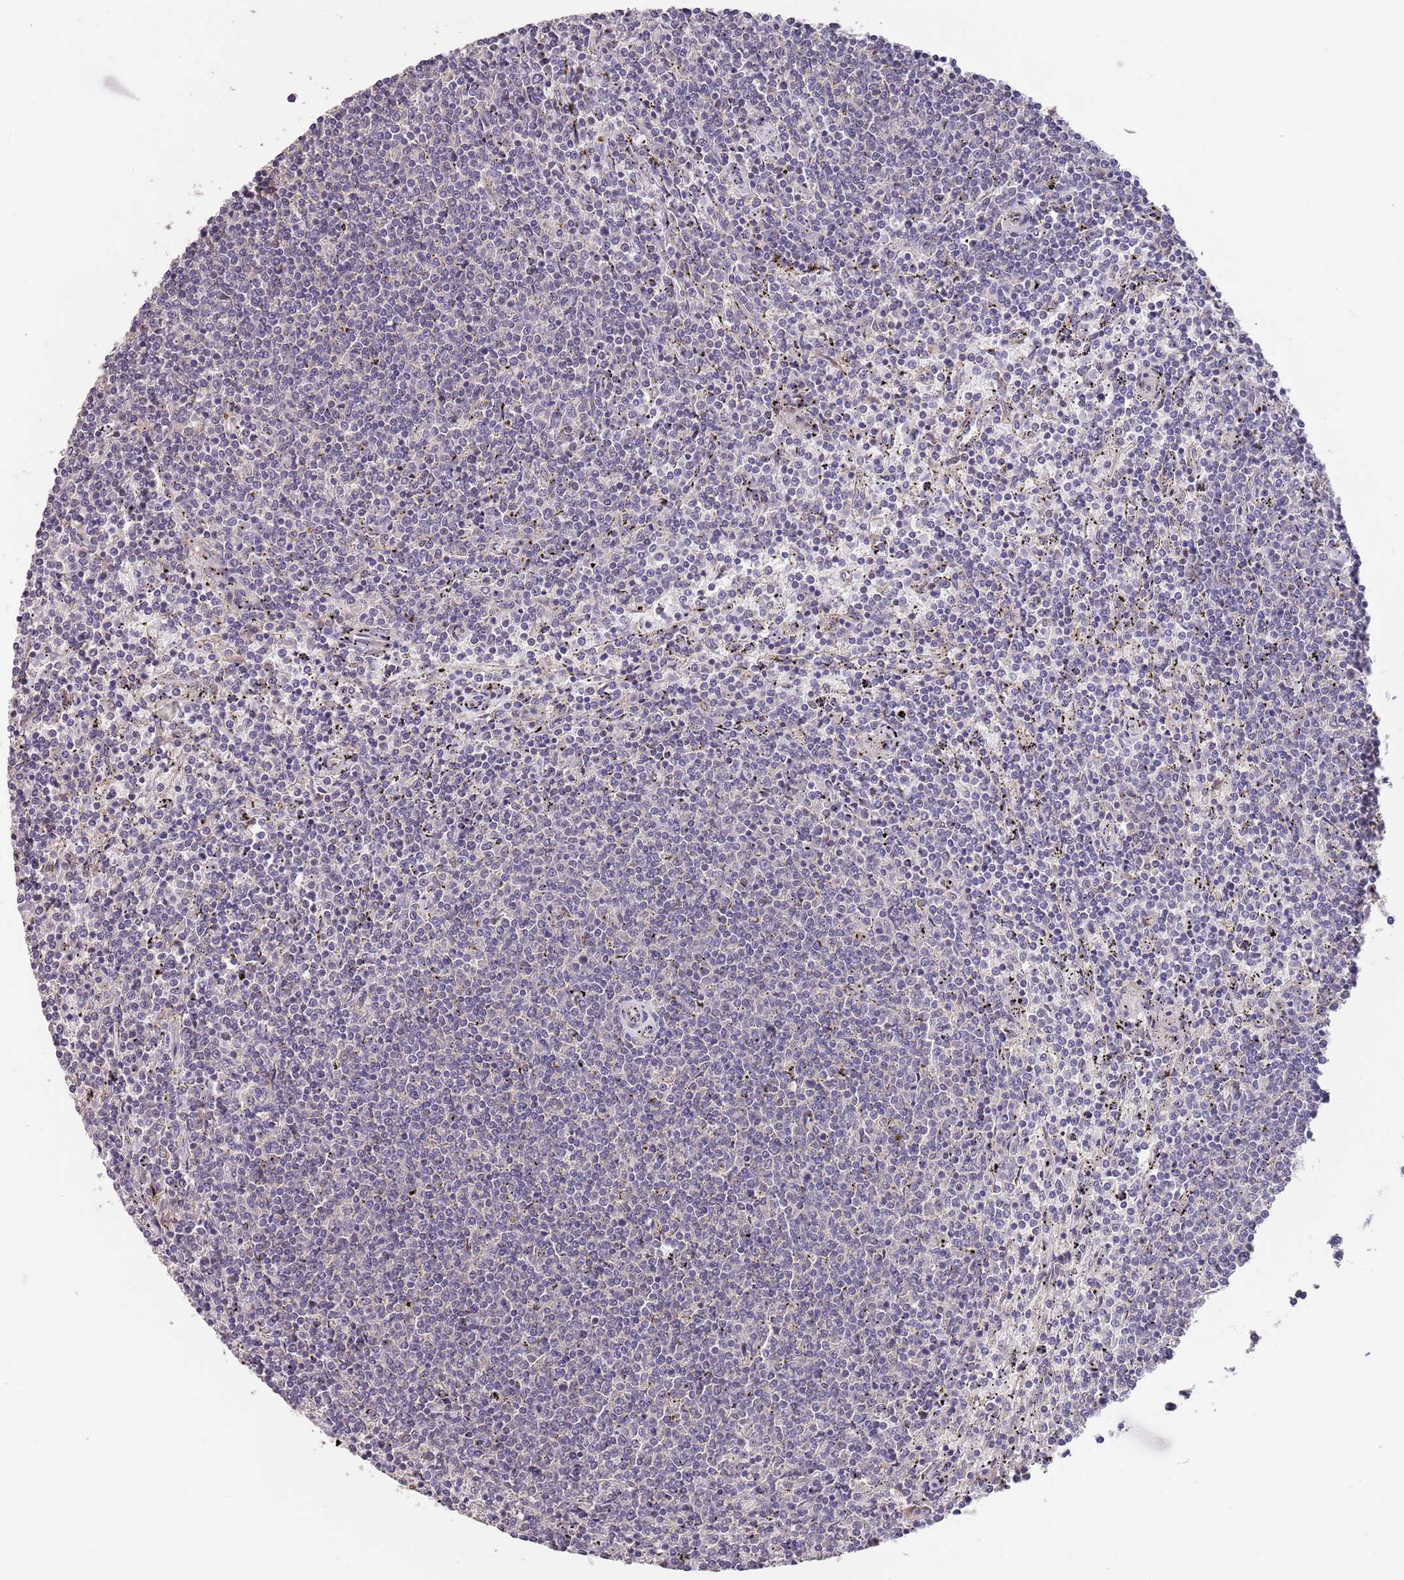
{"staining": {"intensity": "negative", "quantity": "none", "location": "none"}, "tissue": "lymphoma", "cell_type": "Tumor cells", "image_type": "cancer", "snomed": [{"axis": "morphology", "description": "Malignant lymphoma, non-Hodgkin's type, Low grade"}, {"axis": "topography", "description": "Spleen"}], "caption": "This is a histopathology image of immunohistochemistry staining of low-grade malignant lymphoma, non-Hodgkin's type, which shows no positivity in tumor cells.", "gene": "MARVELD2", "patient": {"sex": "female", "age": 50}}